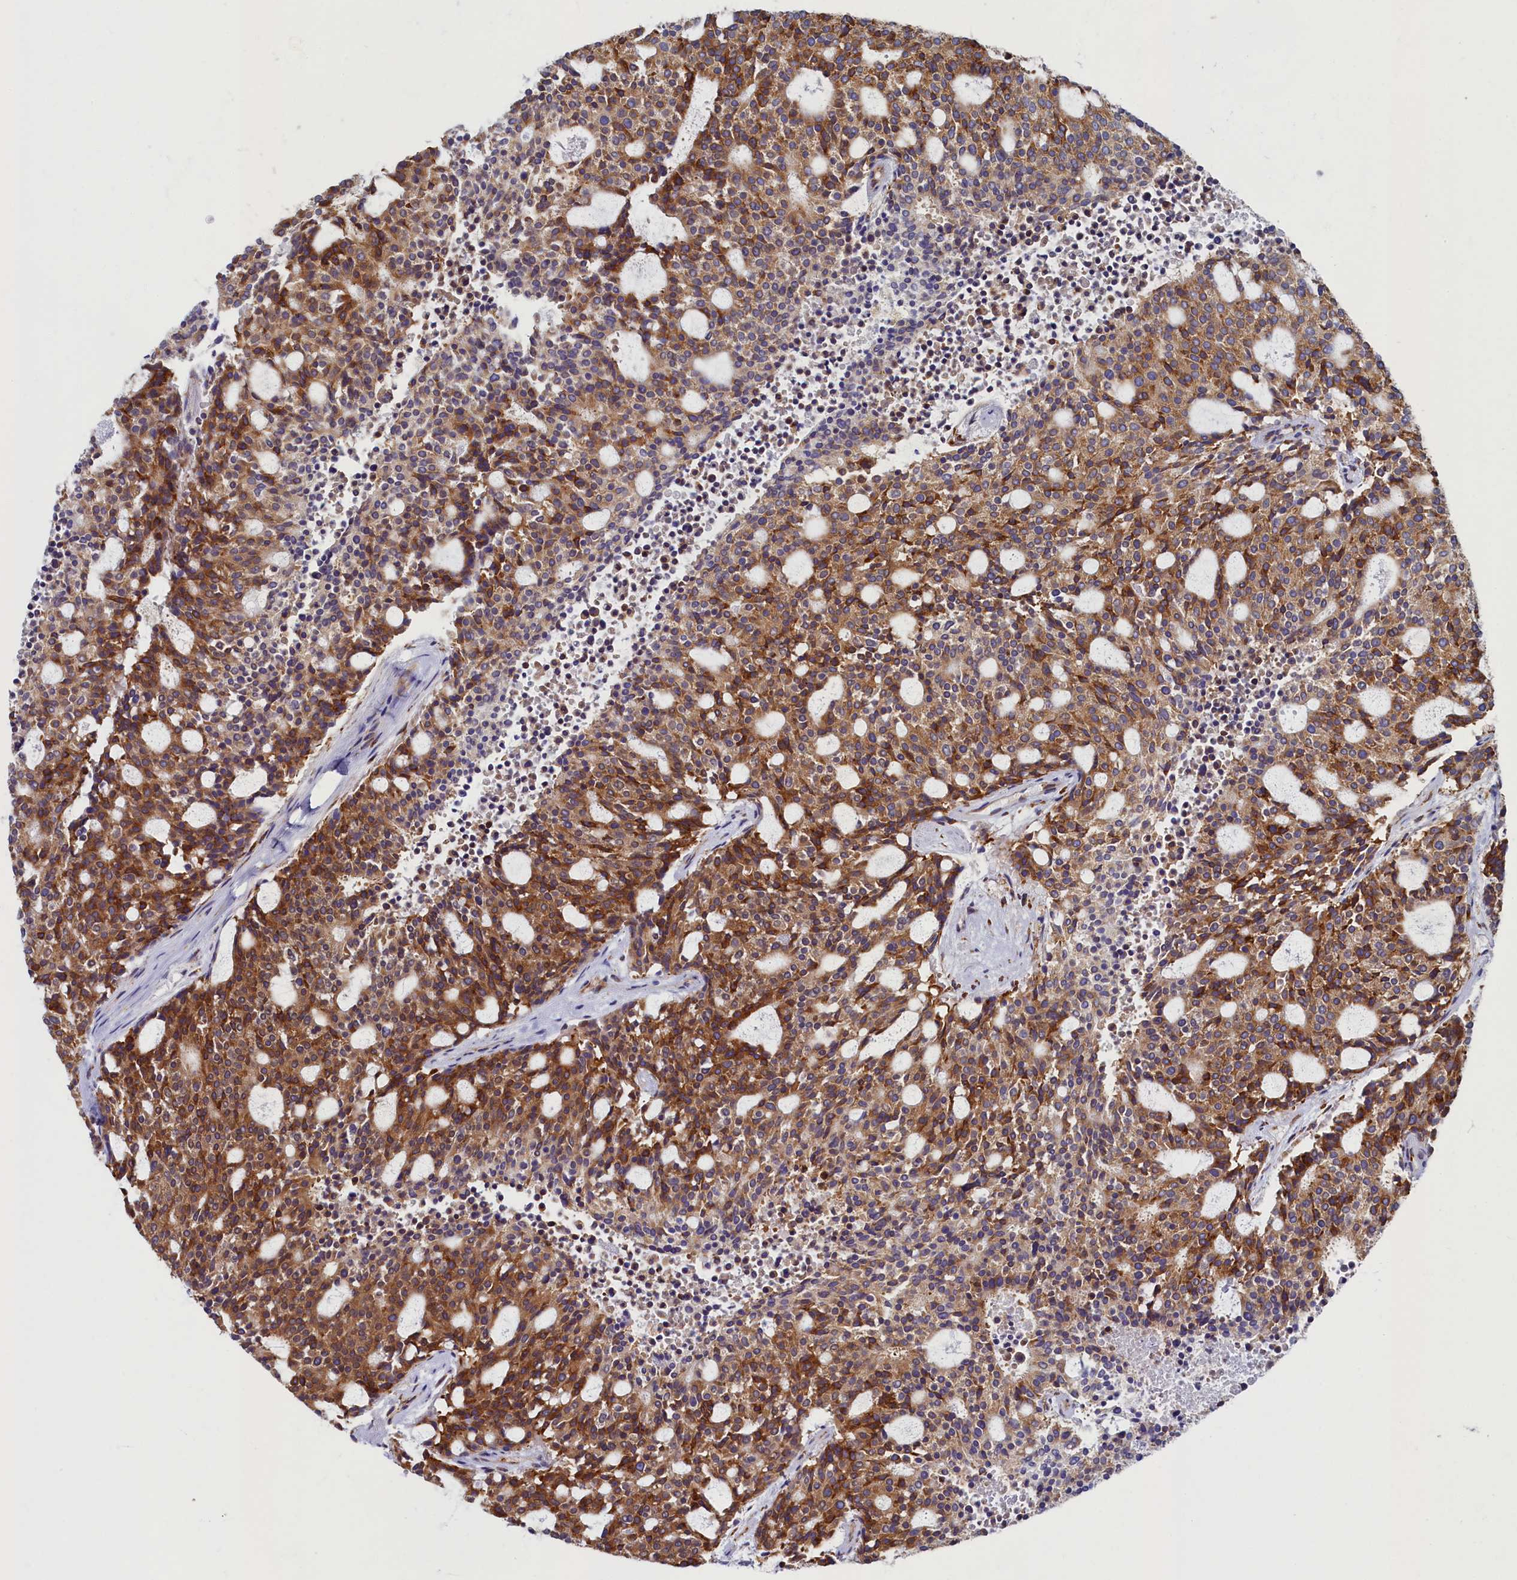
{"staining": {"intensity": "moderate", "quantity": ">75%", "location": "cytoplasmic/membranous"}, "tissue": "carcinoid", "cell_type": "Tumor cells", "image_type": "cancer", "snomed": [{"axis": "morphology", "description": "Carcinoid, malignant, NOS"}, {"axis": "topography", "description": "Pancreas"}], "caption": "Carcinoid stained with a protein marker exhibits moderate staining in tumor cells.", "gene": "TMEM18", "patient": {"sex": "female", "age": 54}}